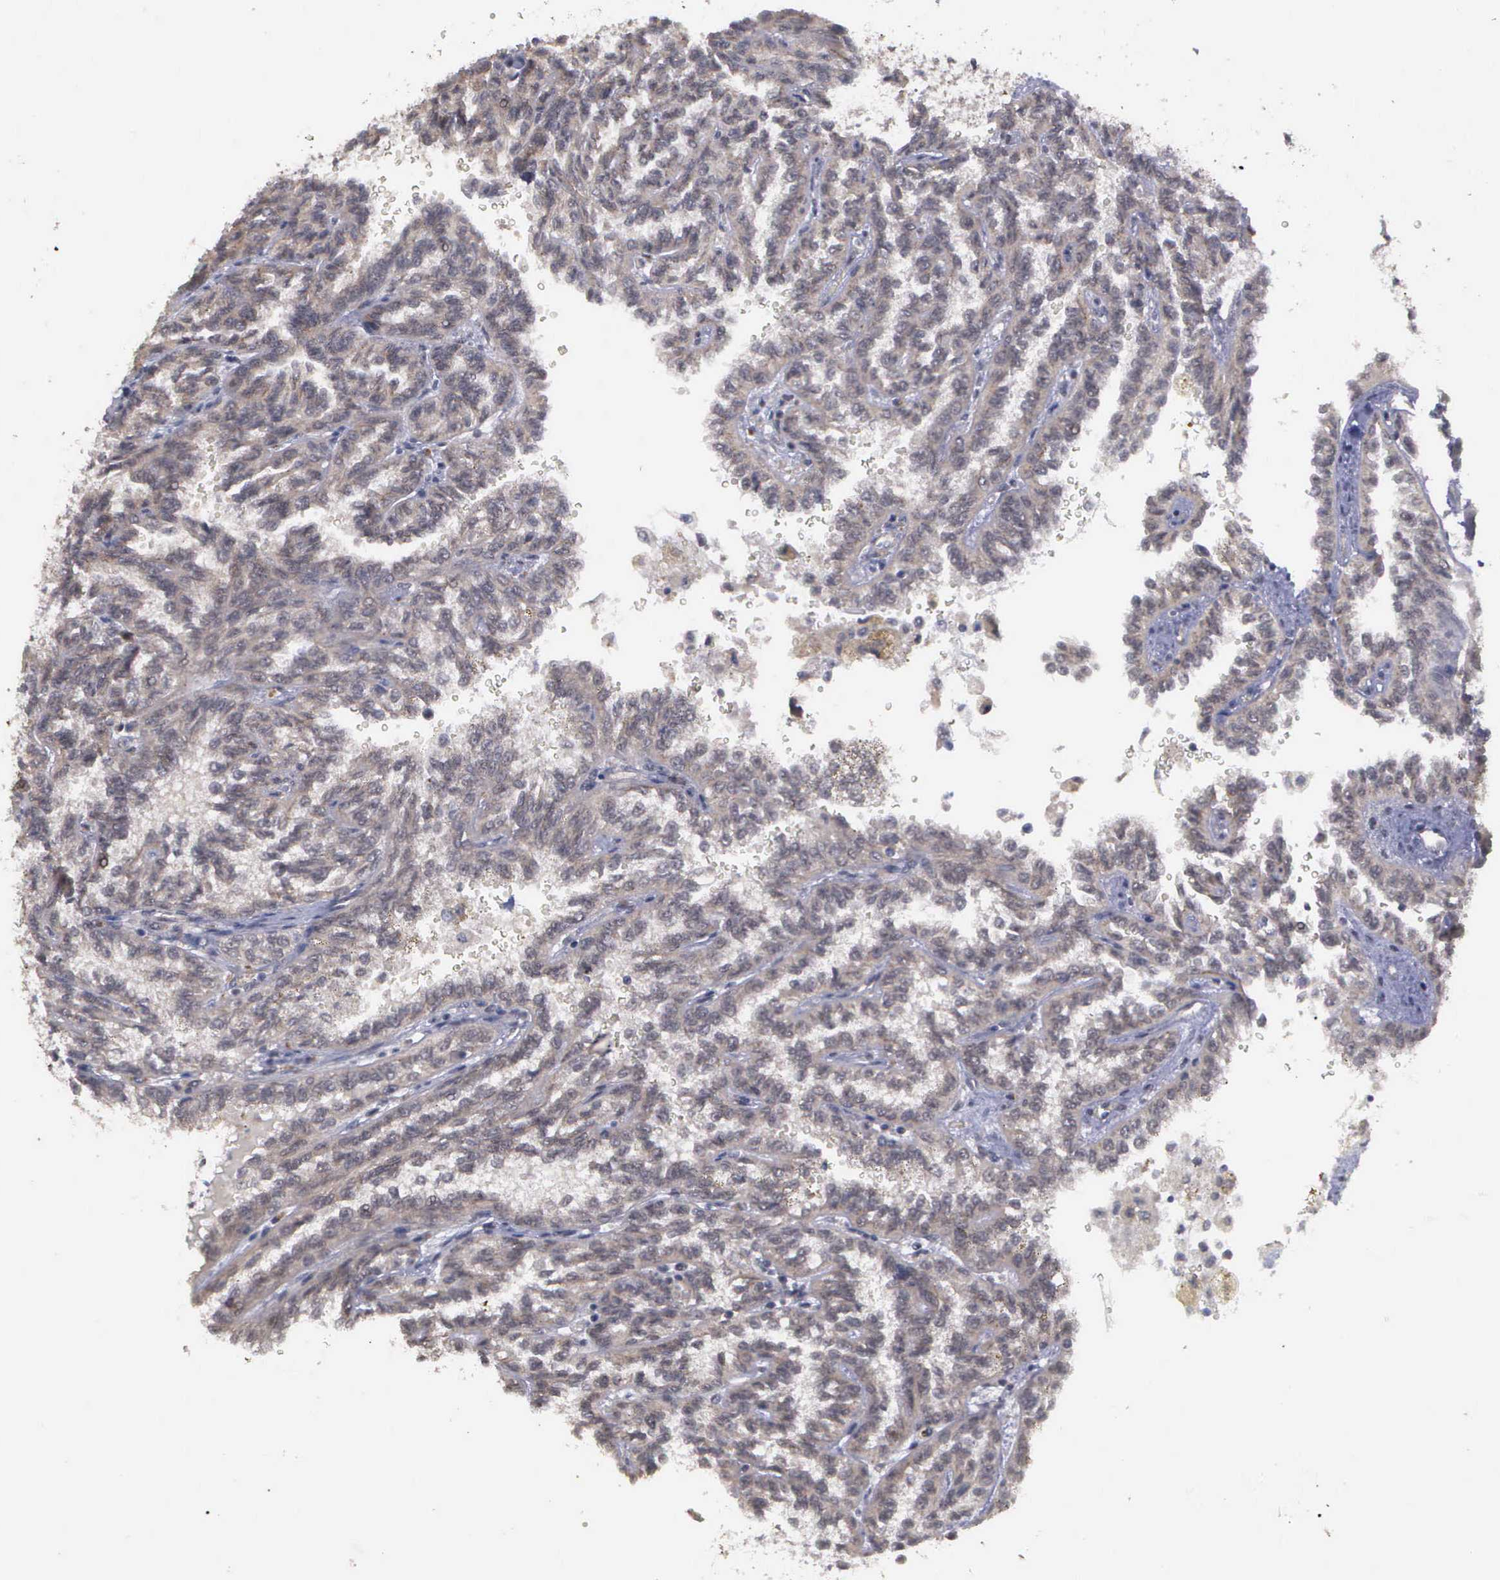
{"staining": {"intensity": "weak", "quantity": "25%-75%", "location": "cytoplasmic/membranous"}, "tissue": "renal cancer", "cell_type": "Tumor cells", "image_type": "cancer", "snomed": [{"axis": "morphology", "description": "Inflammation, NOS"}, {"axis": "morphology", "description": "Adenocarcinoma, NOS"}, {"axis": "topography", "description": "Kidney"}], "caption": "High-power microscopy captured an immunohistochemistry (IHC) photomicrograph of adenocarcinoma (renal), revealing weak cytoplasmic/membranous expression in approximately 25%-75% of tumor cells.", "gene": "MAP3K9", "patient": {"sex": "male", "age": 68}}